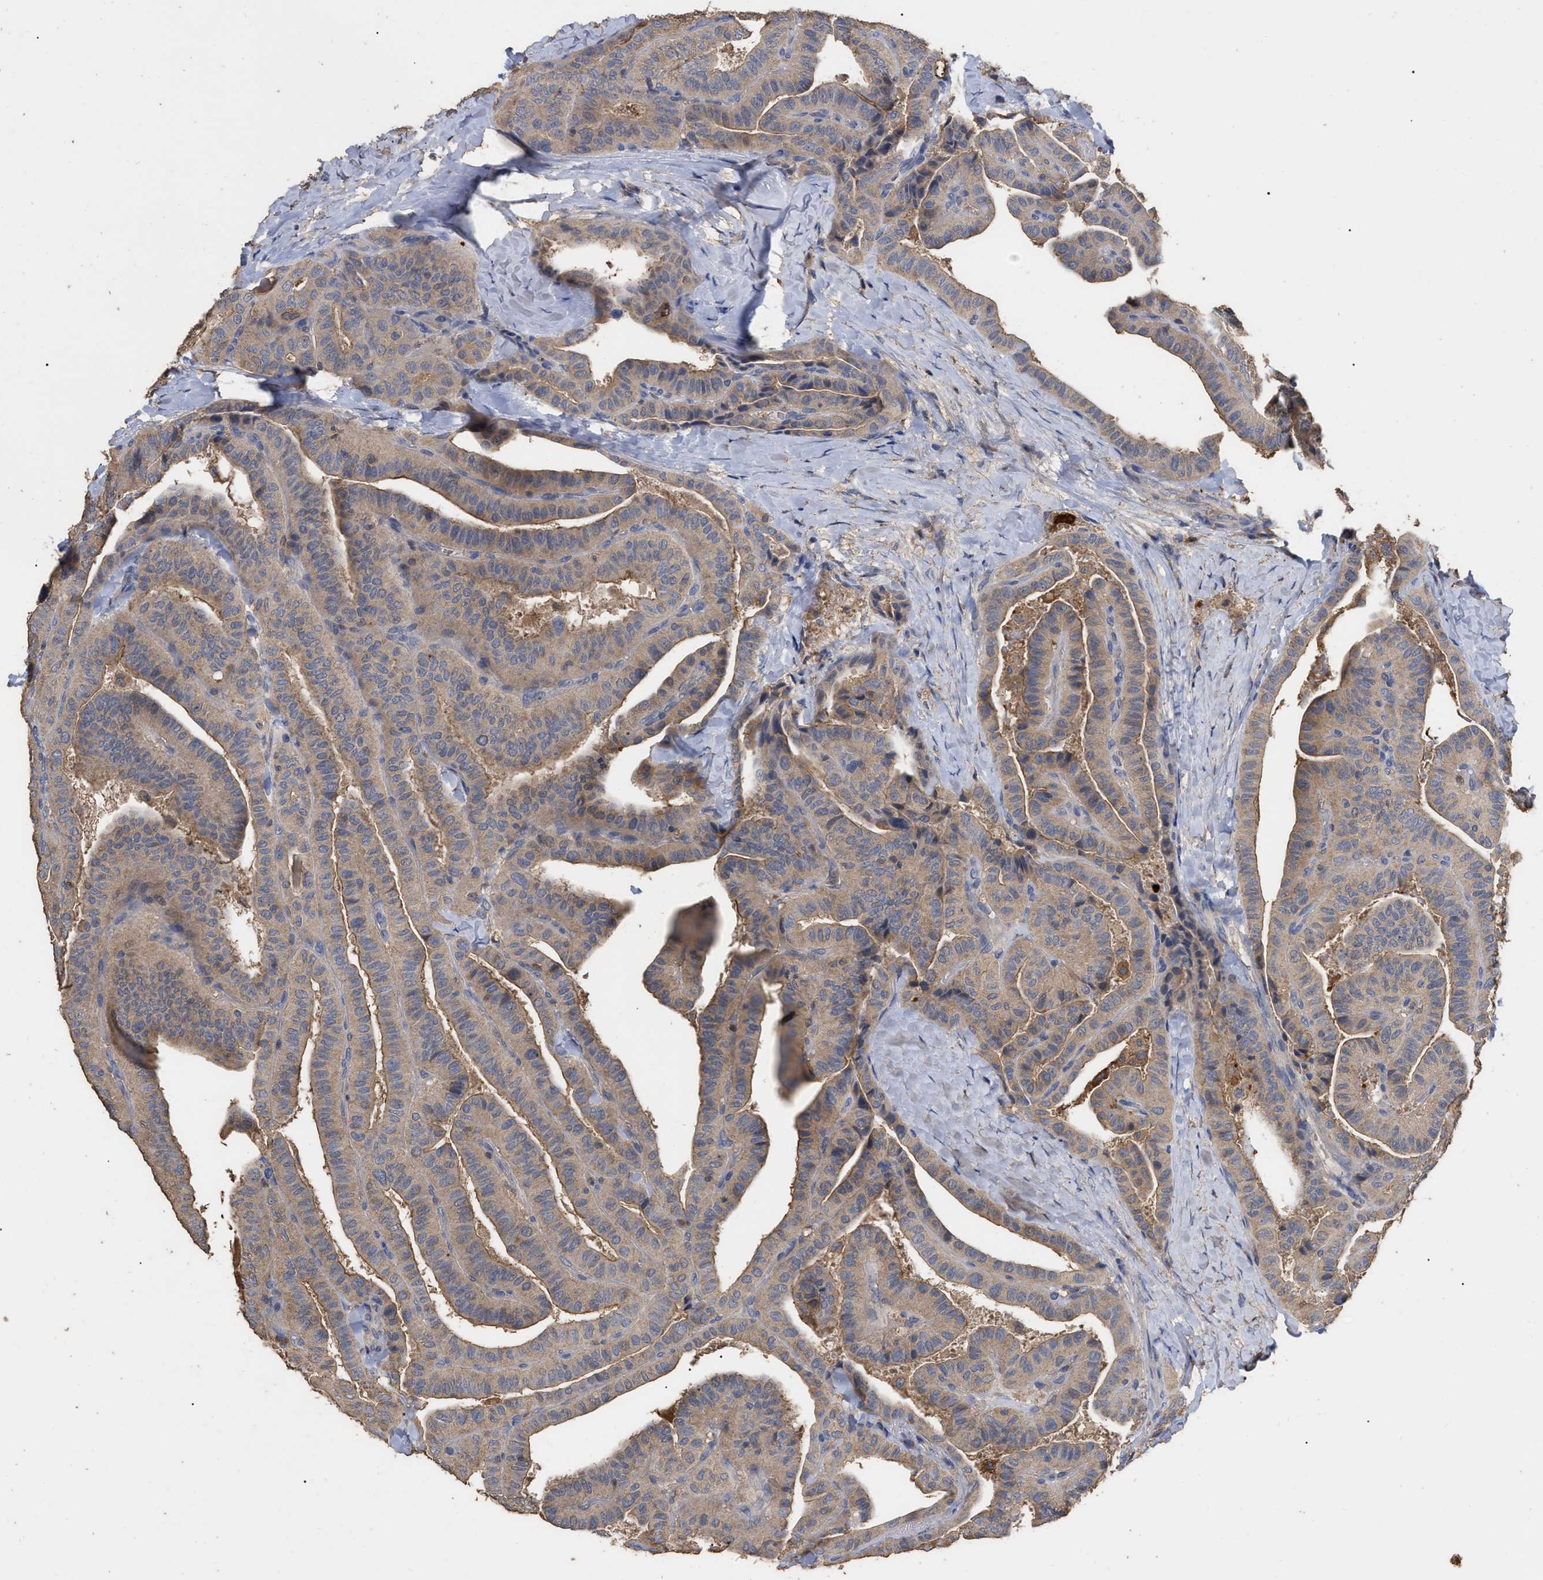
{"staining": {"intensity": "weak", "quantity": ">75%", "location": "cytoplasmic/membranous"}, "tissue": "thyroid cancer", "cell_type": "Tumor cells", "image_type": "cancer", "snomed": [{"axis": "morphology", "description": "Papillary adenocarcinoma, NOS"}, {"axis": "topography", "description": "Thyroid gland"}], "caption": "Protein expression analysis of human thyroid papillary adenocarcinoma reveals weak cytoplasmic/membranous staining in approximately >75% of tumor cells.", "gene": "GPR179", "patient": {"sex": "male", "age": 77}}